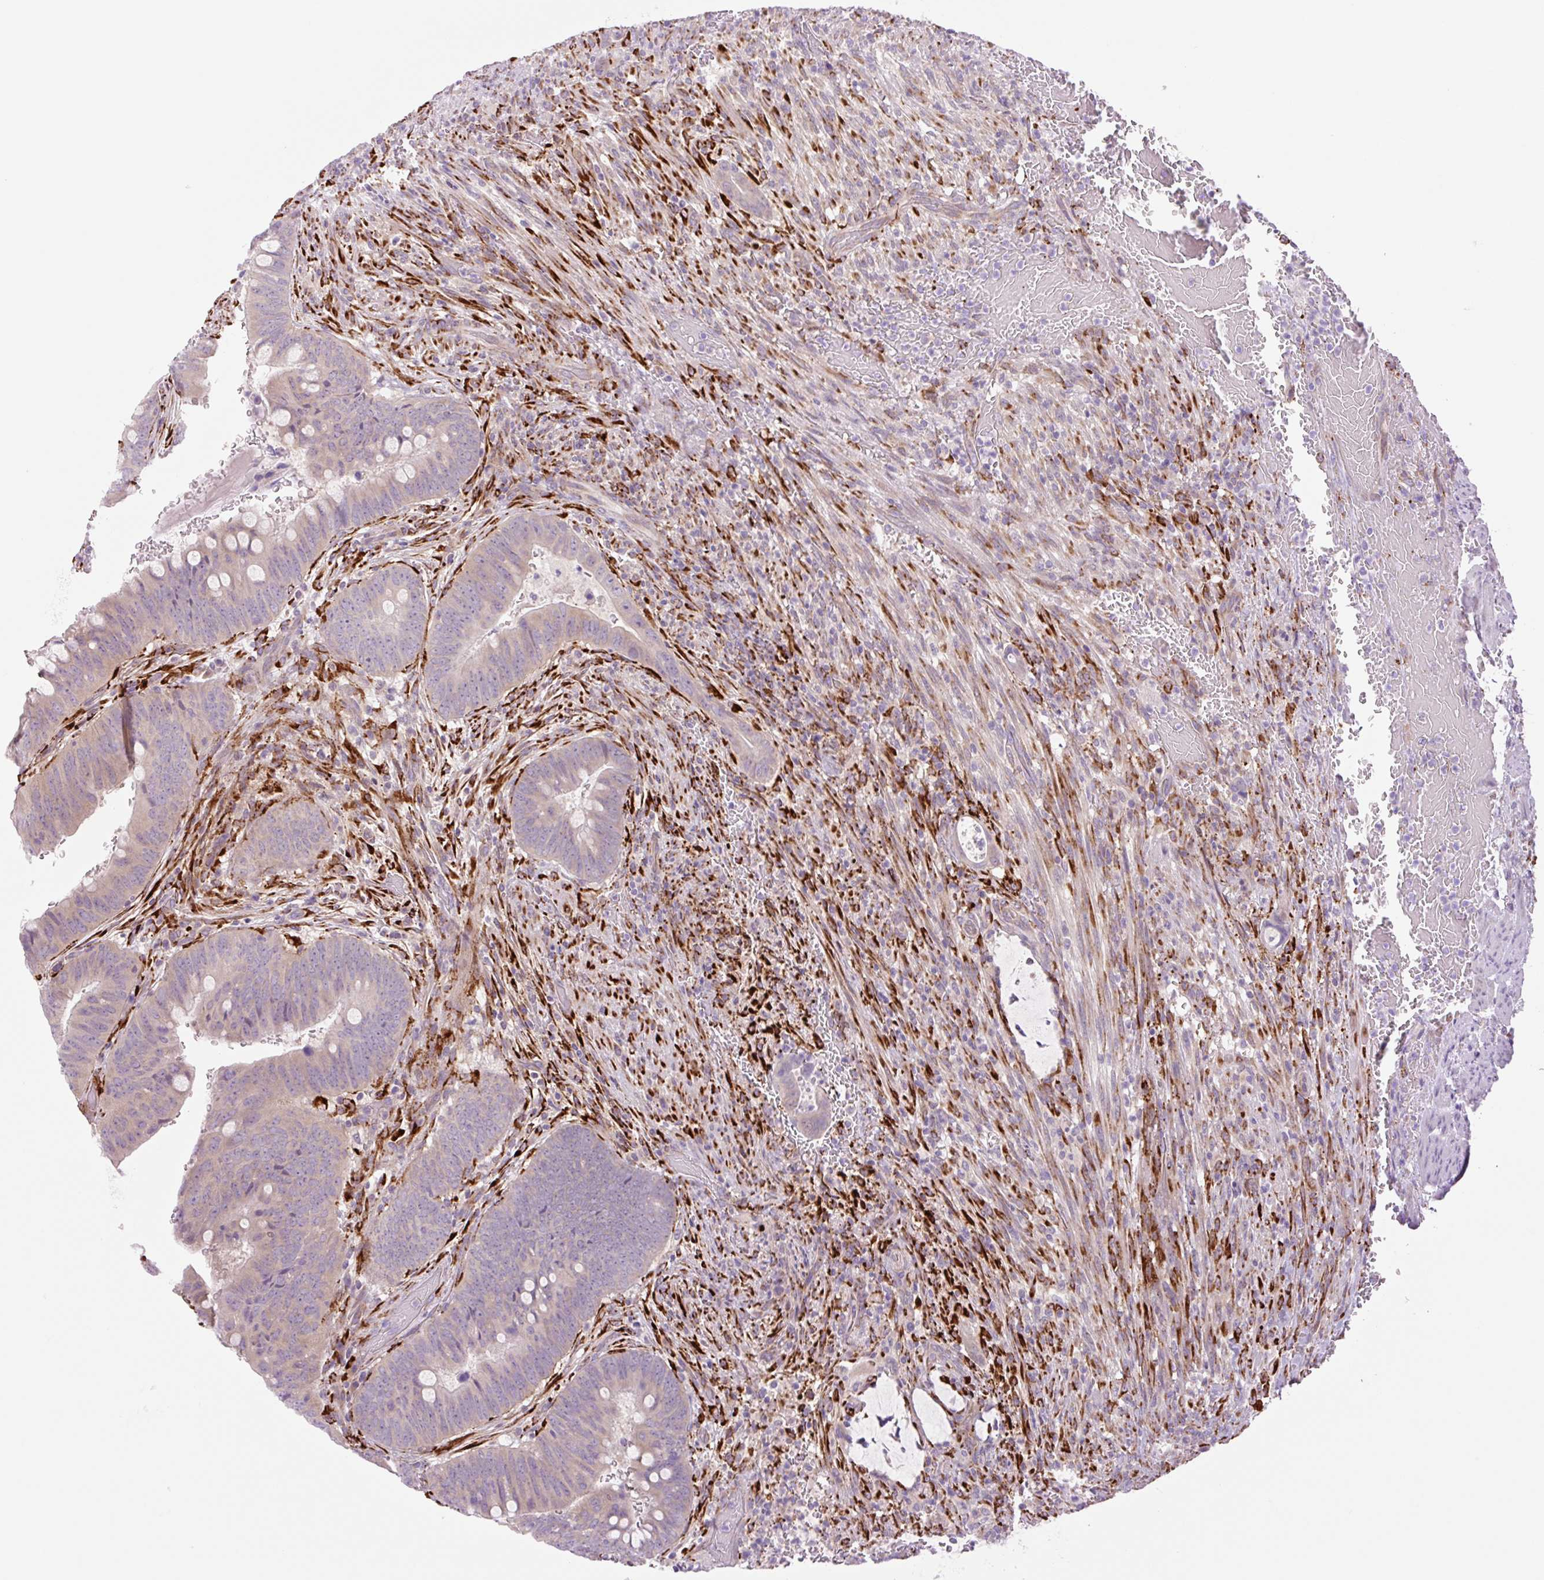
{"staining": {"intensity": "weak", "quantity": "25%-75%", "location": "cytoplasmic/membranous"}, "tissue": "colorectal cancer", "cell_type": "Tumor cells", "image_type": "cancer", "snomed": [{"axis": "morphology", "description": "Normal tissue, NOS"}, {"axis": "morphology", "description": "Adenocarcinoma, NOS"}, {"axis": "topography", "description": "Rectum"}, {"axis": "topography", "description": "Peripheral nerve tissue"}], "caption": "Protein analysis of adenocarcinoma (colorectal) tissue exhibits weak cytoplasmic/membranous expression in approximately 25%-75% of tumor cells.", "gene": "COL5A1", "patient": {"sex": "male", "age": 92}}